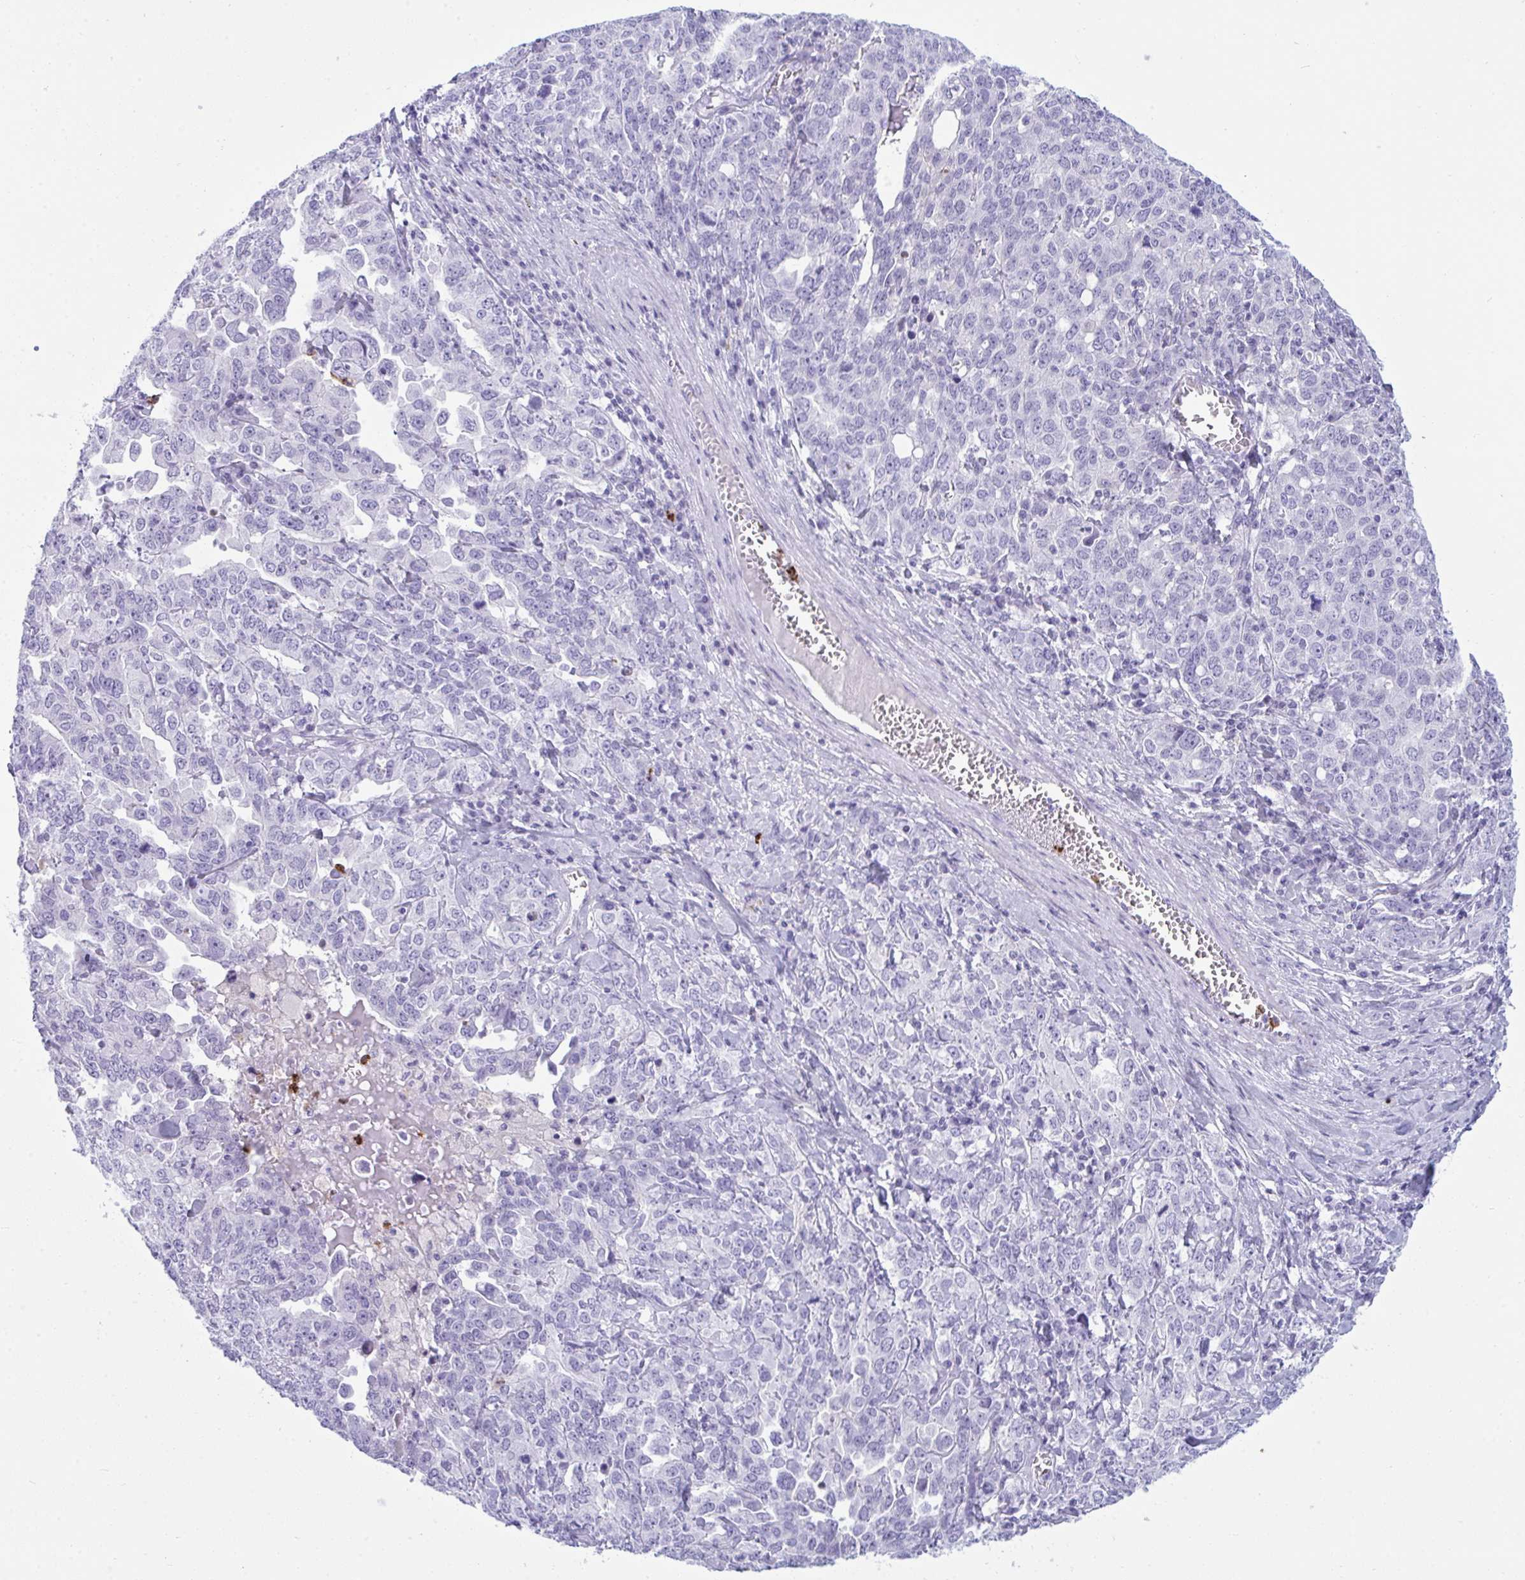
{"staining": {"intensity": "negative", "quantity": "none", "location": "none"}, "tissue": "ovarian cancer", "cell_type": "Tumor cells", "image_type": "cancer", "snomed": [{"axis": "morphology", "description": "Carcinoma, endometroid"}, {"axis": "topography", "description": "Ovary"}], "caption": "IHC histopathology image of neoplastic tissue: ovarian cancer stained with DAB displays no significant protein positivity in tumor cells.", "gene": "ARHGAP42", "patient": {"sex": "female", "age": 62}}